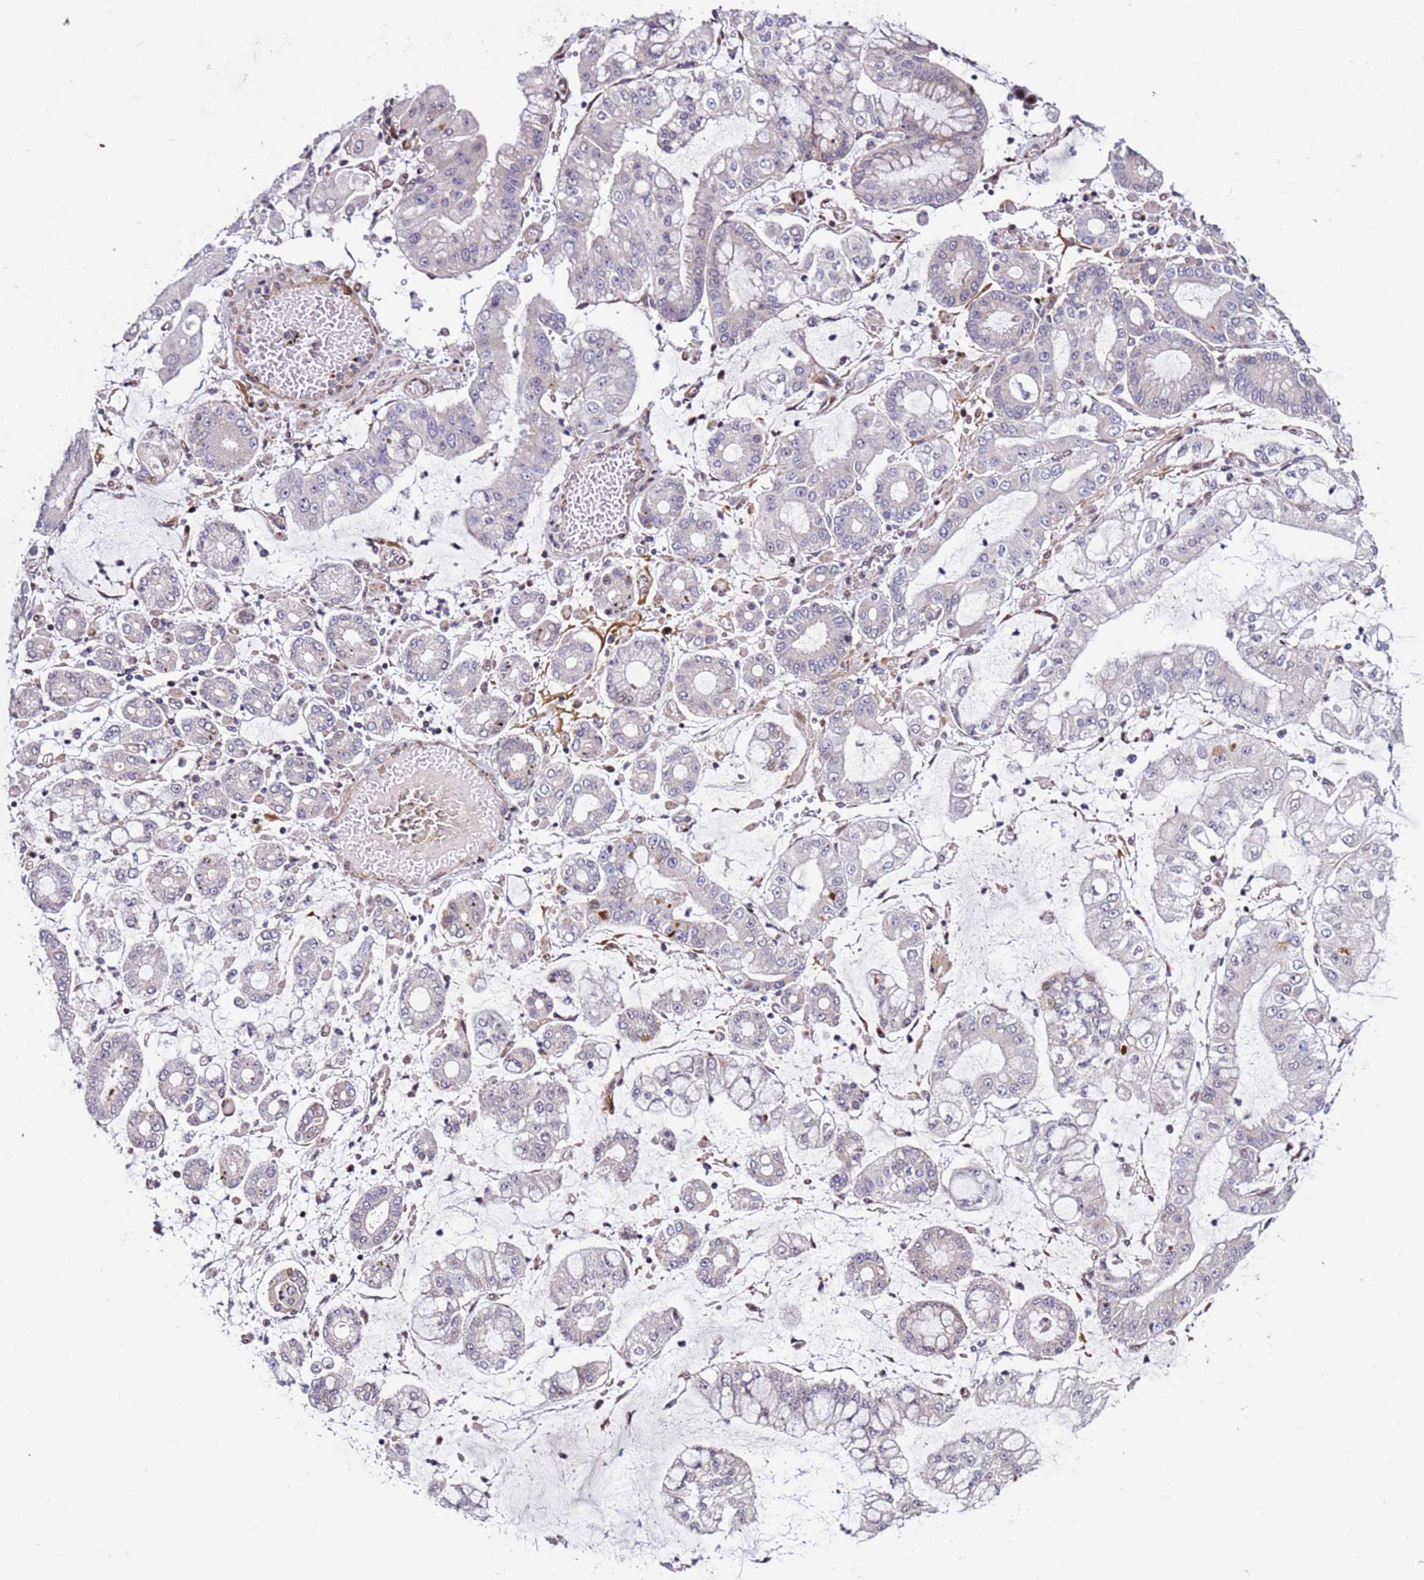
{"staining": {"intensity": "negative", "quantity": "none", "location": "none"}, "tissue": "stomach cancer", "cell_type": "Tumor cells", "image_type": "cancer", "snomed": [{"axis": "morphology", "description": "Adenocarcinoma, NOS"}, {"axis": "topography", "description": "Stomach"}], "caption": "The photomicrograph shows no significant positivity in tumor cells of stomach cancer (adenocarcinoma).", "gene": "WBP11", "patient": {"sex": "male", "age": 76}}